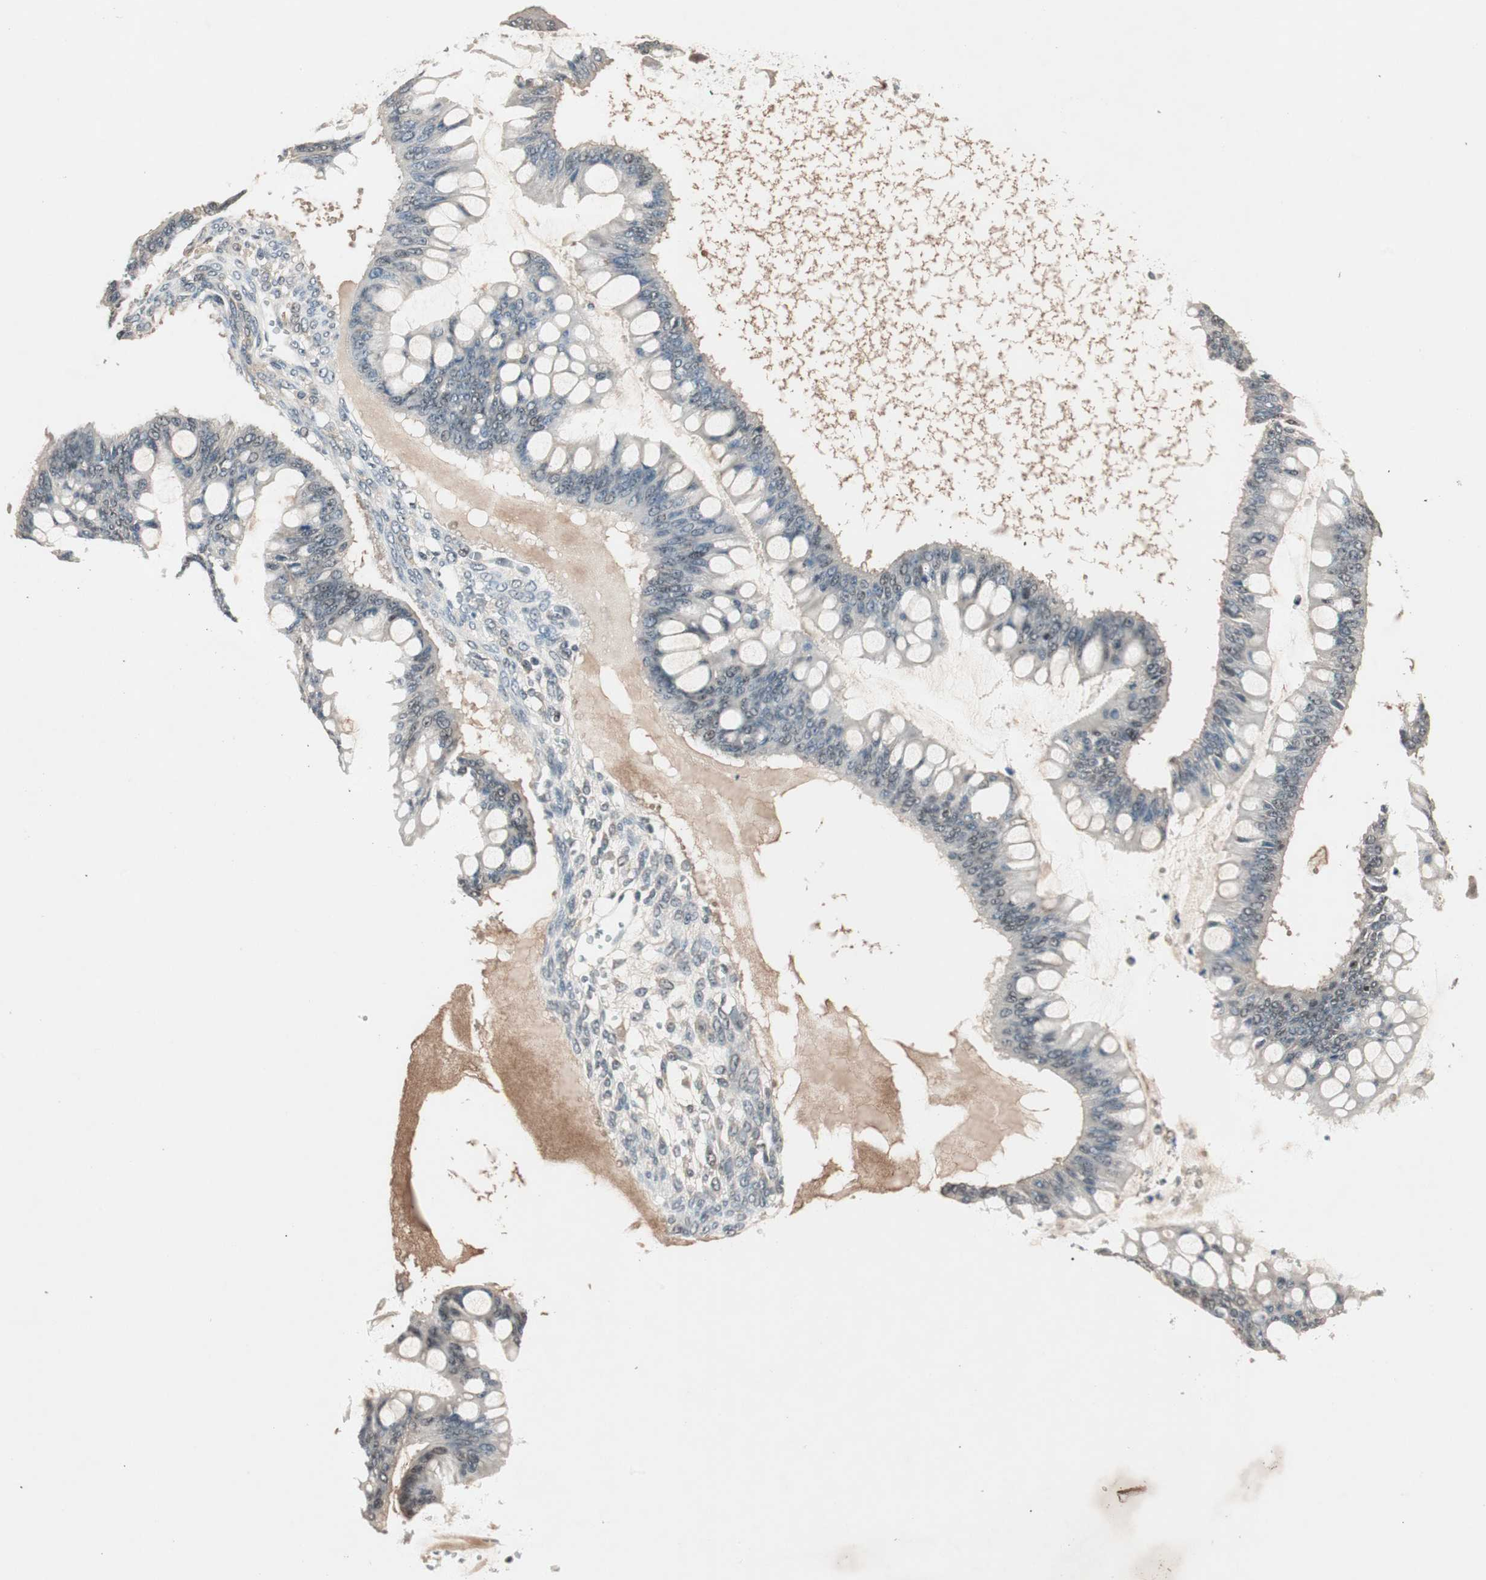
{"staining": {"intensity": "negative", "quantity": "none", "location": "none"}, "tissue": "ovarian cancer", "cell_type": "Tumor cells", "image_type": "cancer", "snomed": [{"axis": "morphology", "description": "Cystadenocarcinoma, mucinous, NOS"}, {"axis": "topography", "description": "Ovary"}], "caption": "A high-resolution image shows immunohistochemistry staining of ovarian cancer (mucinous cystadenocarcinoma), which exhibits no significant expression in tumor cells.", "gene": "NFRKB", "patient": {"sex": "female", "age": 73}}